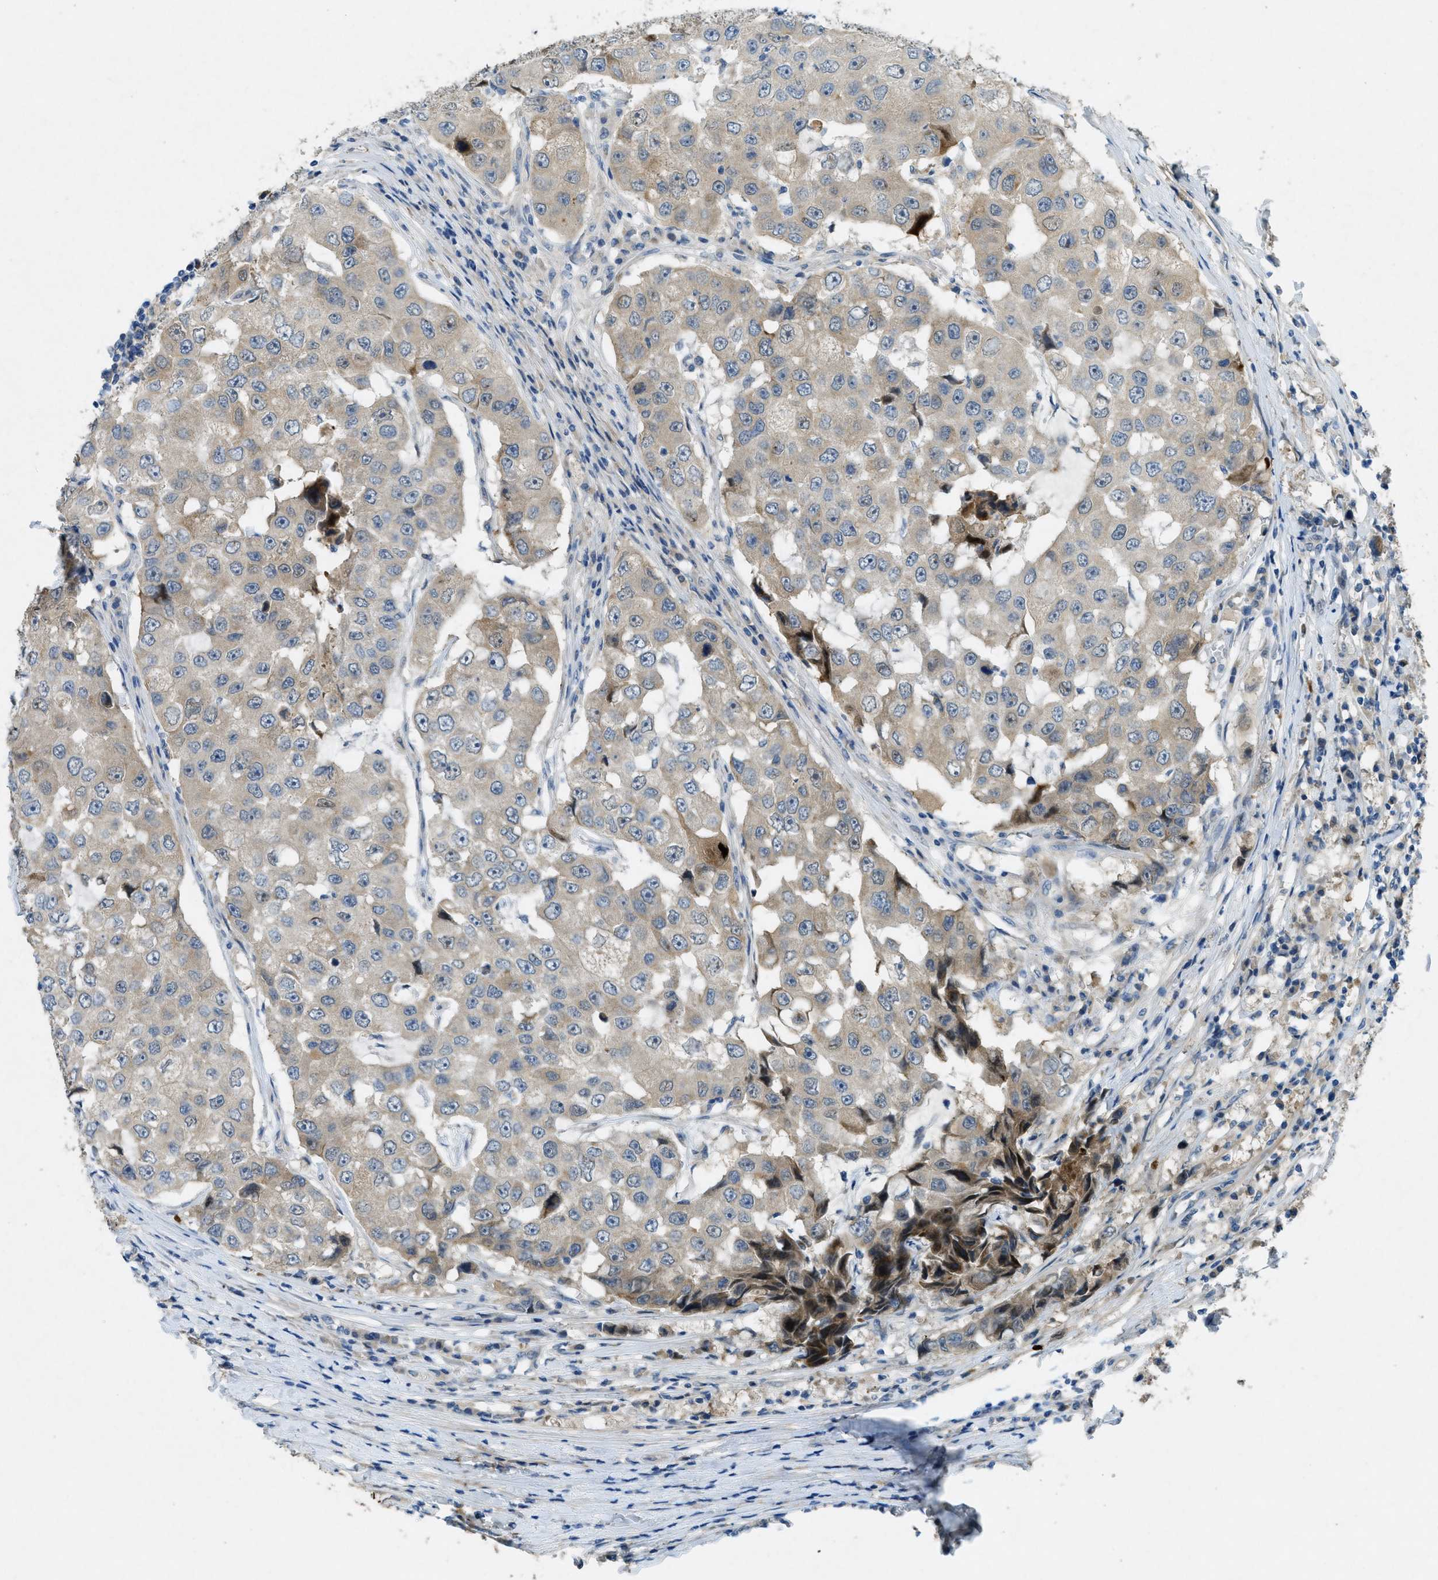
{"staining": {"intensity": "weak", "quantity": "25%-75%", "location": "cytoplasmic/membranous"}, "tissue": "breast cancer", "cell_type": "Tumor cells", "image_type": "cancer", "snomed": [{"axis": "morphology", "description": "Duct carcinoma"}, {"axis": "topography", "description": "Breast"}], "caption": "This histopathology image exhibits invasive ductal carcinoma (breast) stained with IHC to label a protein in brown. The cytoplasmic/membranous of tumor cells show weak positivity for the protein. Nuclei are counter-stained blue.", "gene": "SNX14", "patient": {"sex": "female", "age": 27}}